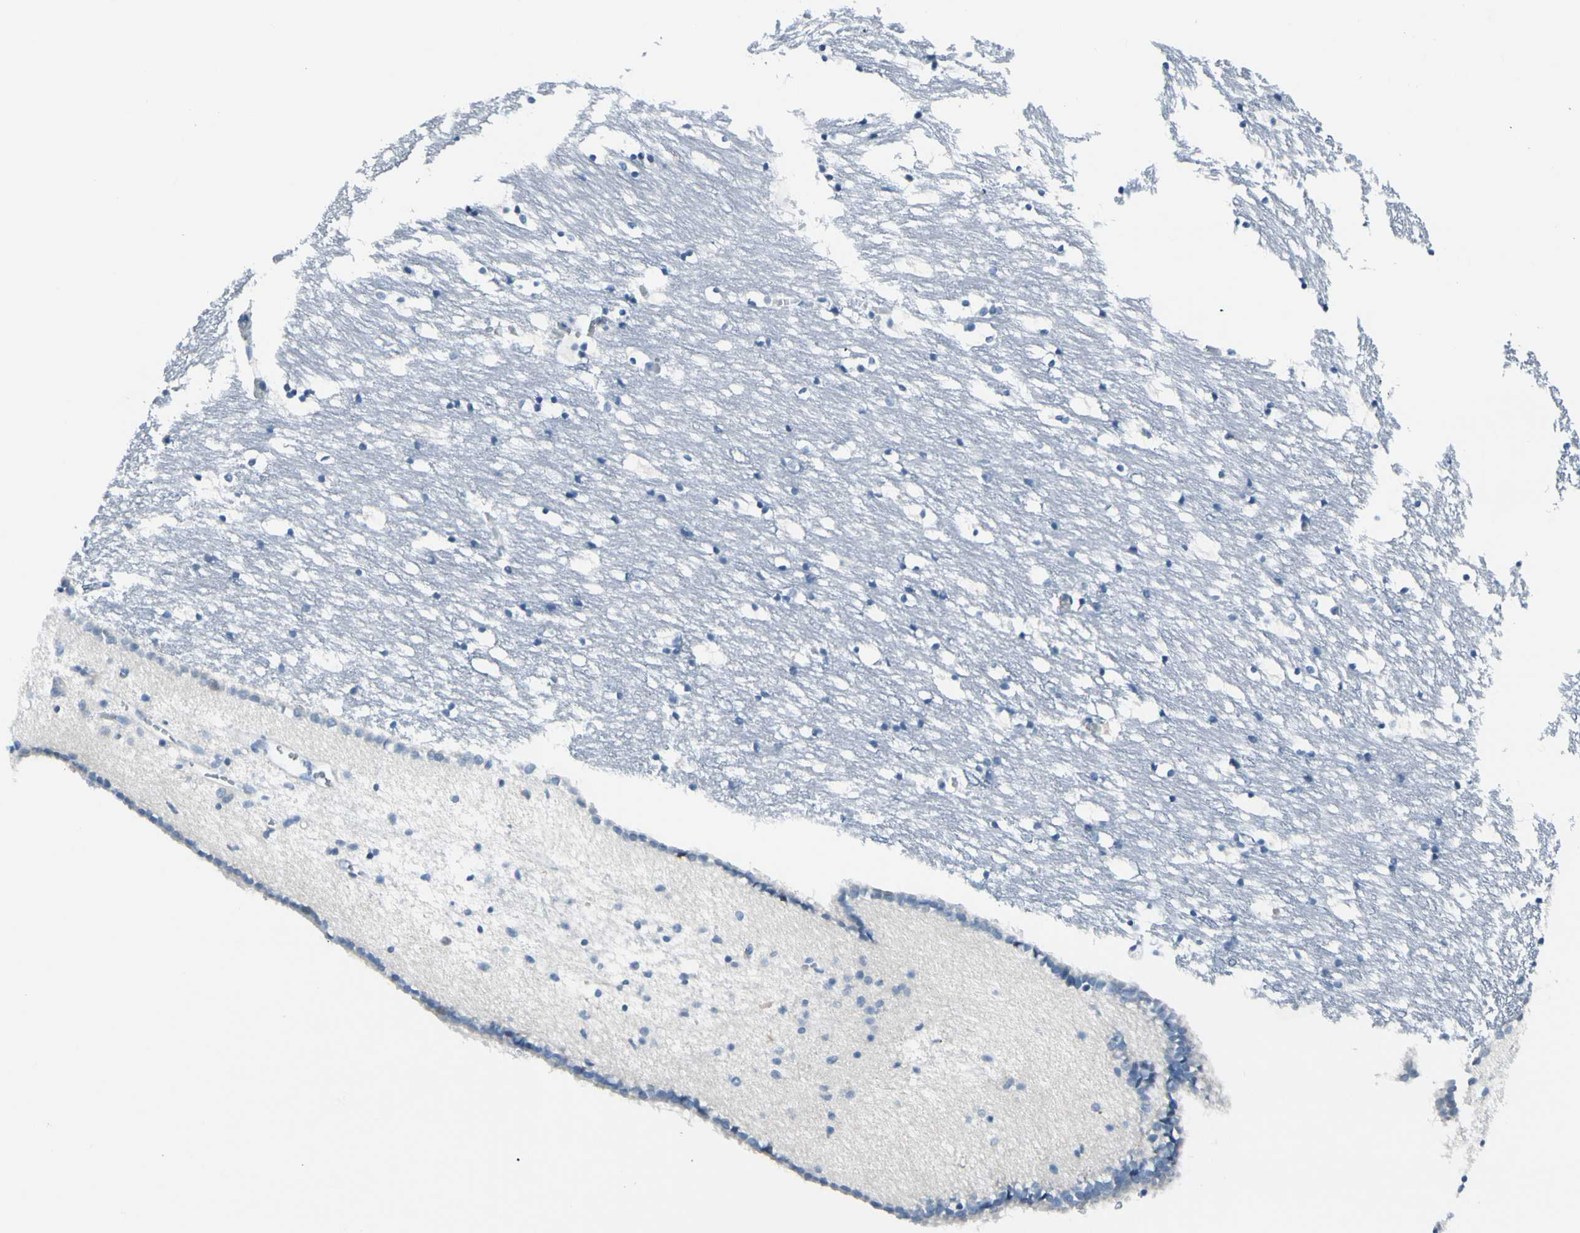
{"staining": {"intensity": "negative", "quantity": "none", "location": "none"}, "tissue": "caudate", "cell_type": "Glial cells", "image_type": "normal", "snomed": [{"axis": "morphology", "description": "Normal tissue, NOS"}, {"axis": "topography", "description": "Lateral ventricle wall"}], "caption": "Image shows no significant protein expression in glial cells of normal caudate. (Brightfield microscopy of DAB (3,3'-diaminobenzidine) IHC at high magnification).", "gene": "TRAF1", "patient": {"sex": "male", "age": 45}}